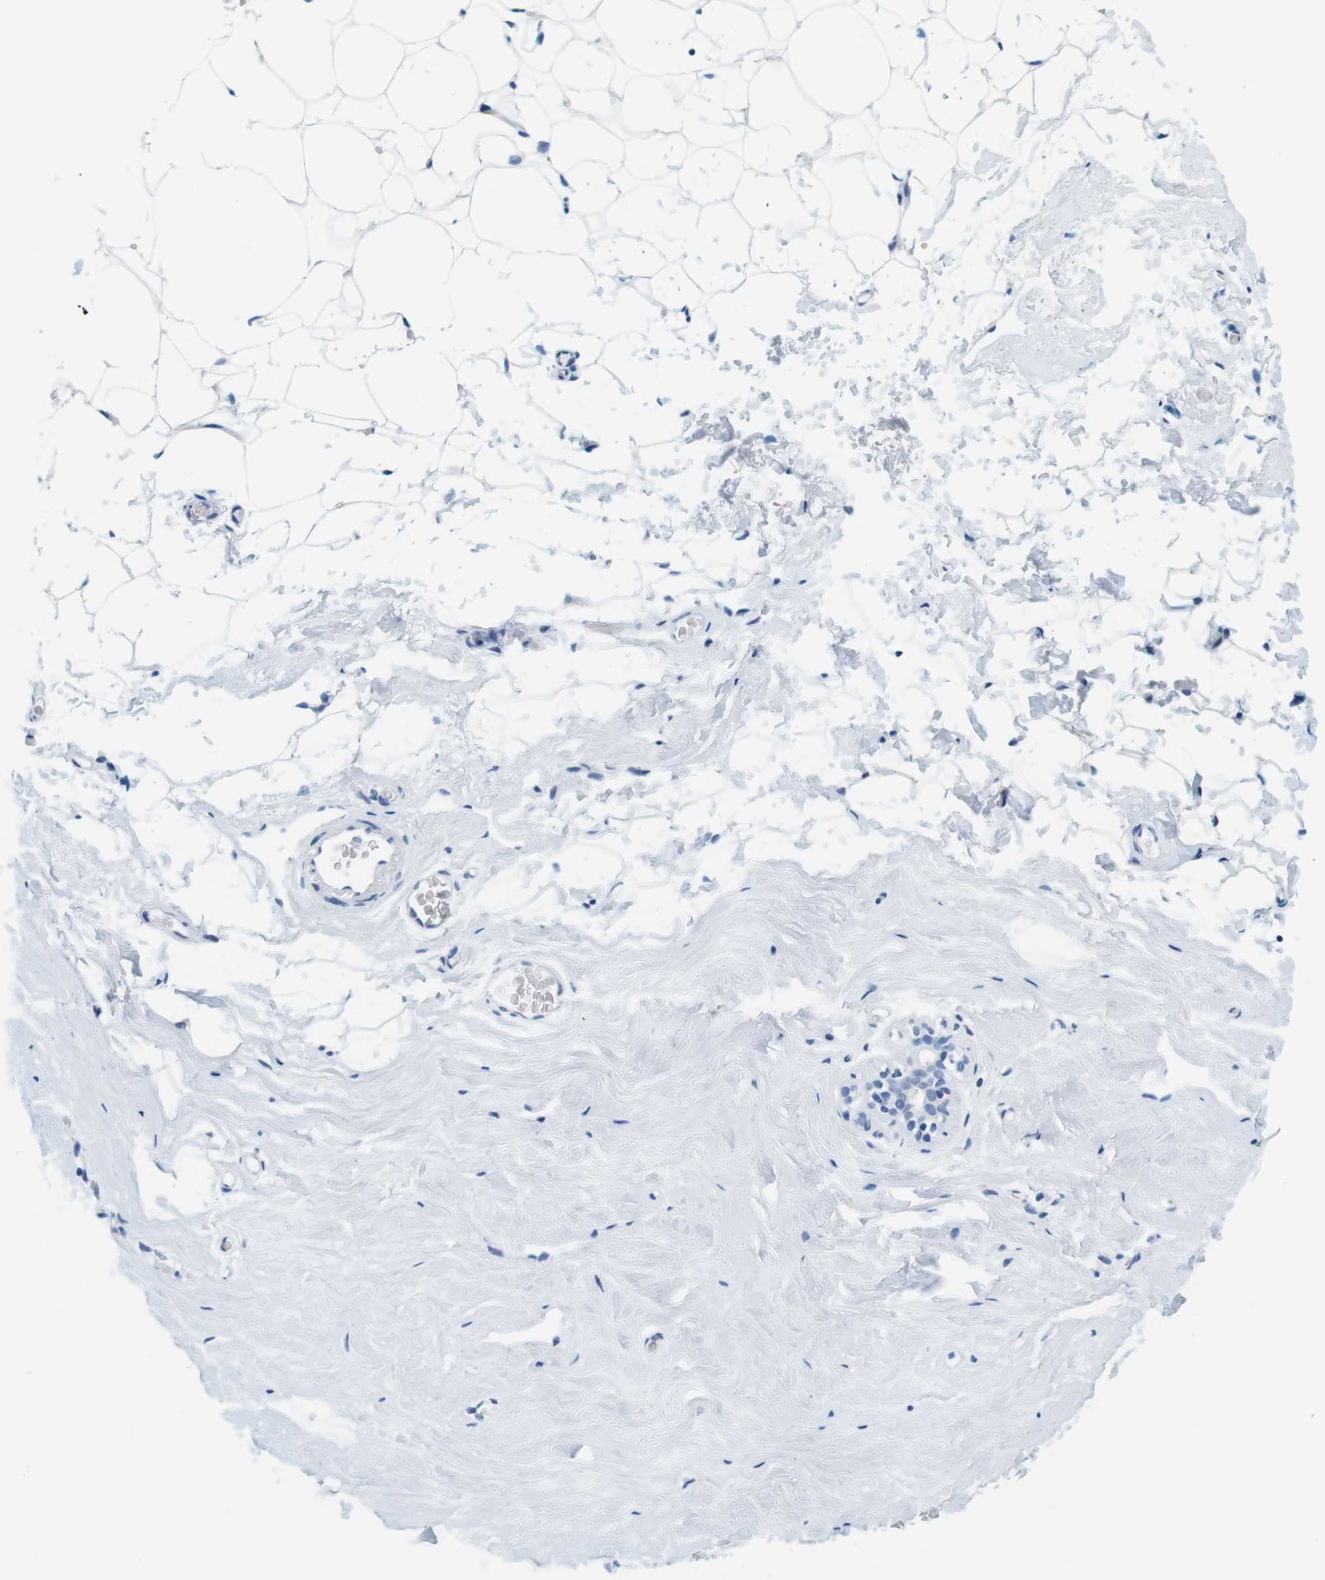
{"staining": {"intensity": "negative", "quantity": "none", "location": "none"}, "tissue": "breast", "cell_type": "Adipocytes", "image_type": "normal", "snomed": [{"axis": "morphology", "description": "Normal tissue, NOS"}, {"axis": "topography", "description": "Breast"}], "caption": "Immunohistochemical staining of benign human breast shows no significant staining in adipocytes.", "gene": "CYP2C9", "patient": {"sex": "female", "age": 75}}